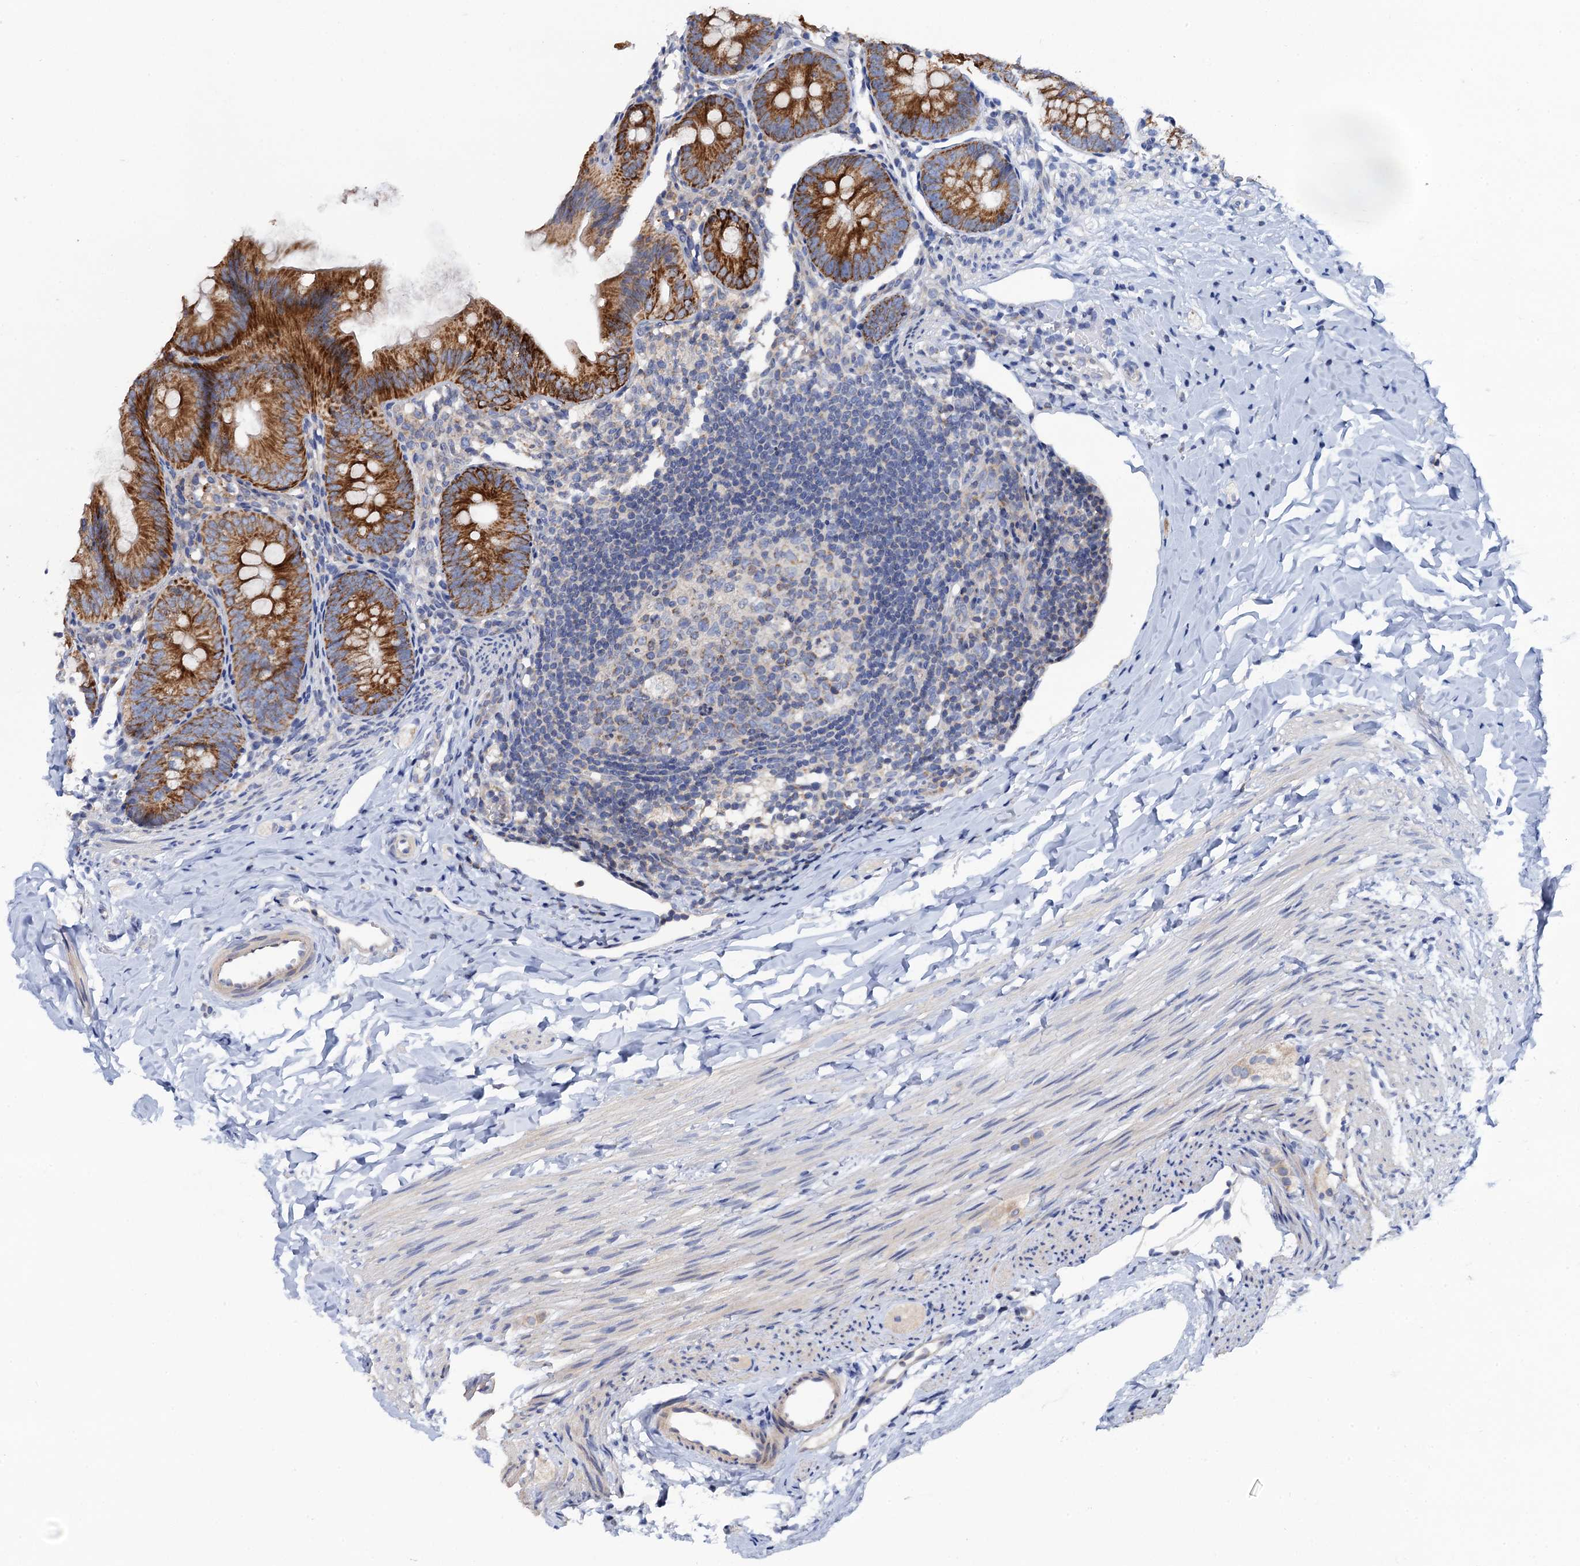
{"staining": {"intensity": "moderate", "quantity": ">75%", "location": "cytoplasmic/membranous"}, "tissue": "appendix", "cell_type": "Glandular cells", "image_type": "normal", "snomed": [{"axis": "morphology", "description": "Normal tissue, NOS"}, {"axis": "topography", "description": "Appendix"}], "caption": "This is a micrograph of immunohistochemistry staining of unremarkable appendix, which shows moderate expression in the cytoplasmic/membranous of glandular cells.", "gene": "MRPL48", "patient": {"sex": "male", "age": 1}}